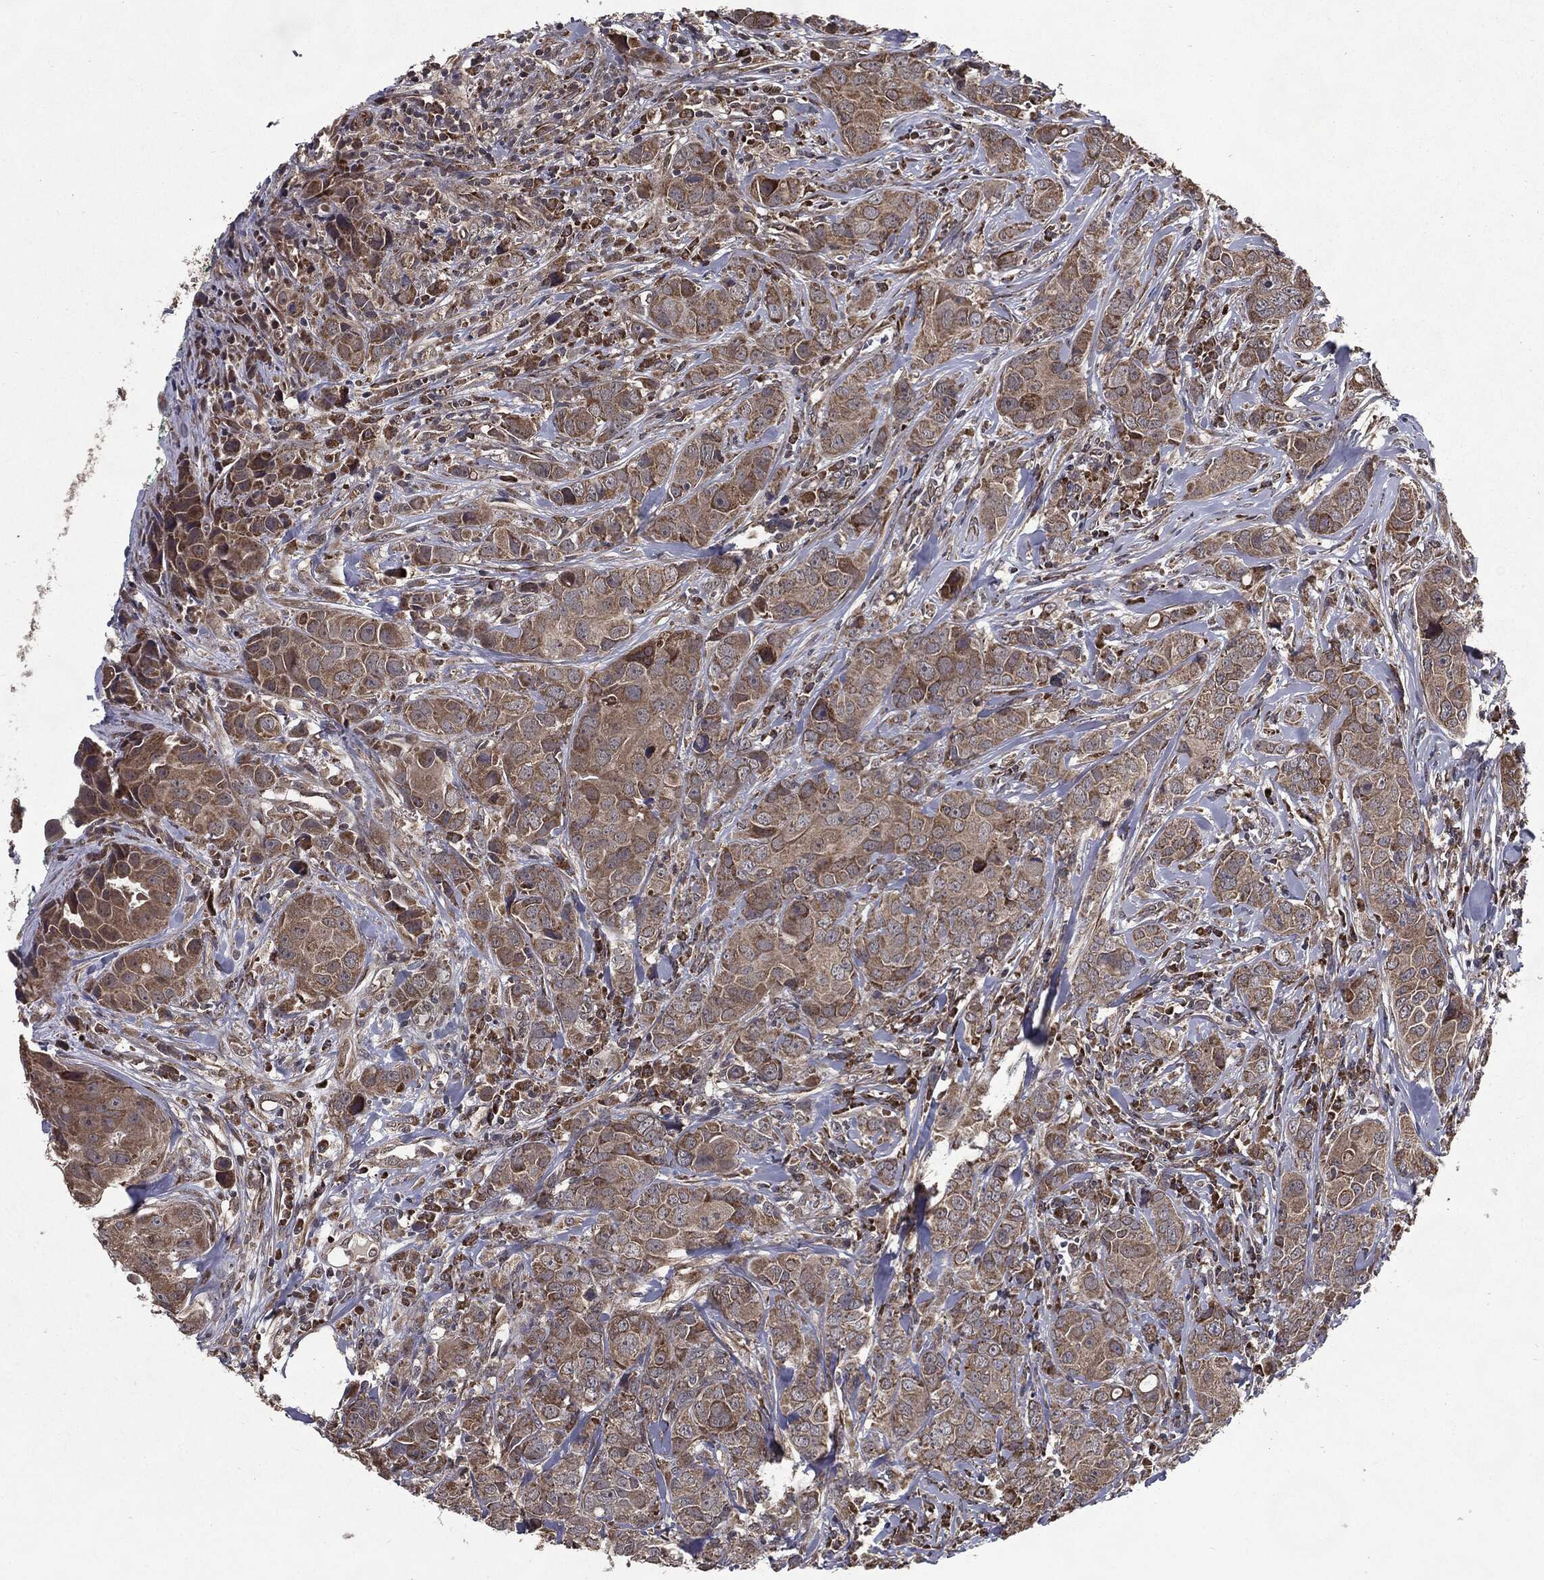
{"staining": {"intensity": "moderate", "quantity": ">75%", "location": "cytoplasmic/membranous"}, "tissue": "breast cancer", "cell_type": "Tumor cells", "image_type": "cancer", "snomed": [{"axis": "morphology", "description": "Duct carcinoma"}, {"axis": "topography", "description": "Breast"}], "caption": "The image demonstrates staining of intraductal carcinoma (breast), revealing moderate cytoplasmic/membranous protein staining (brown color) within tumor cells.", "gene": "HDAC5", "patient": {"sex": "female", "age": 43}}